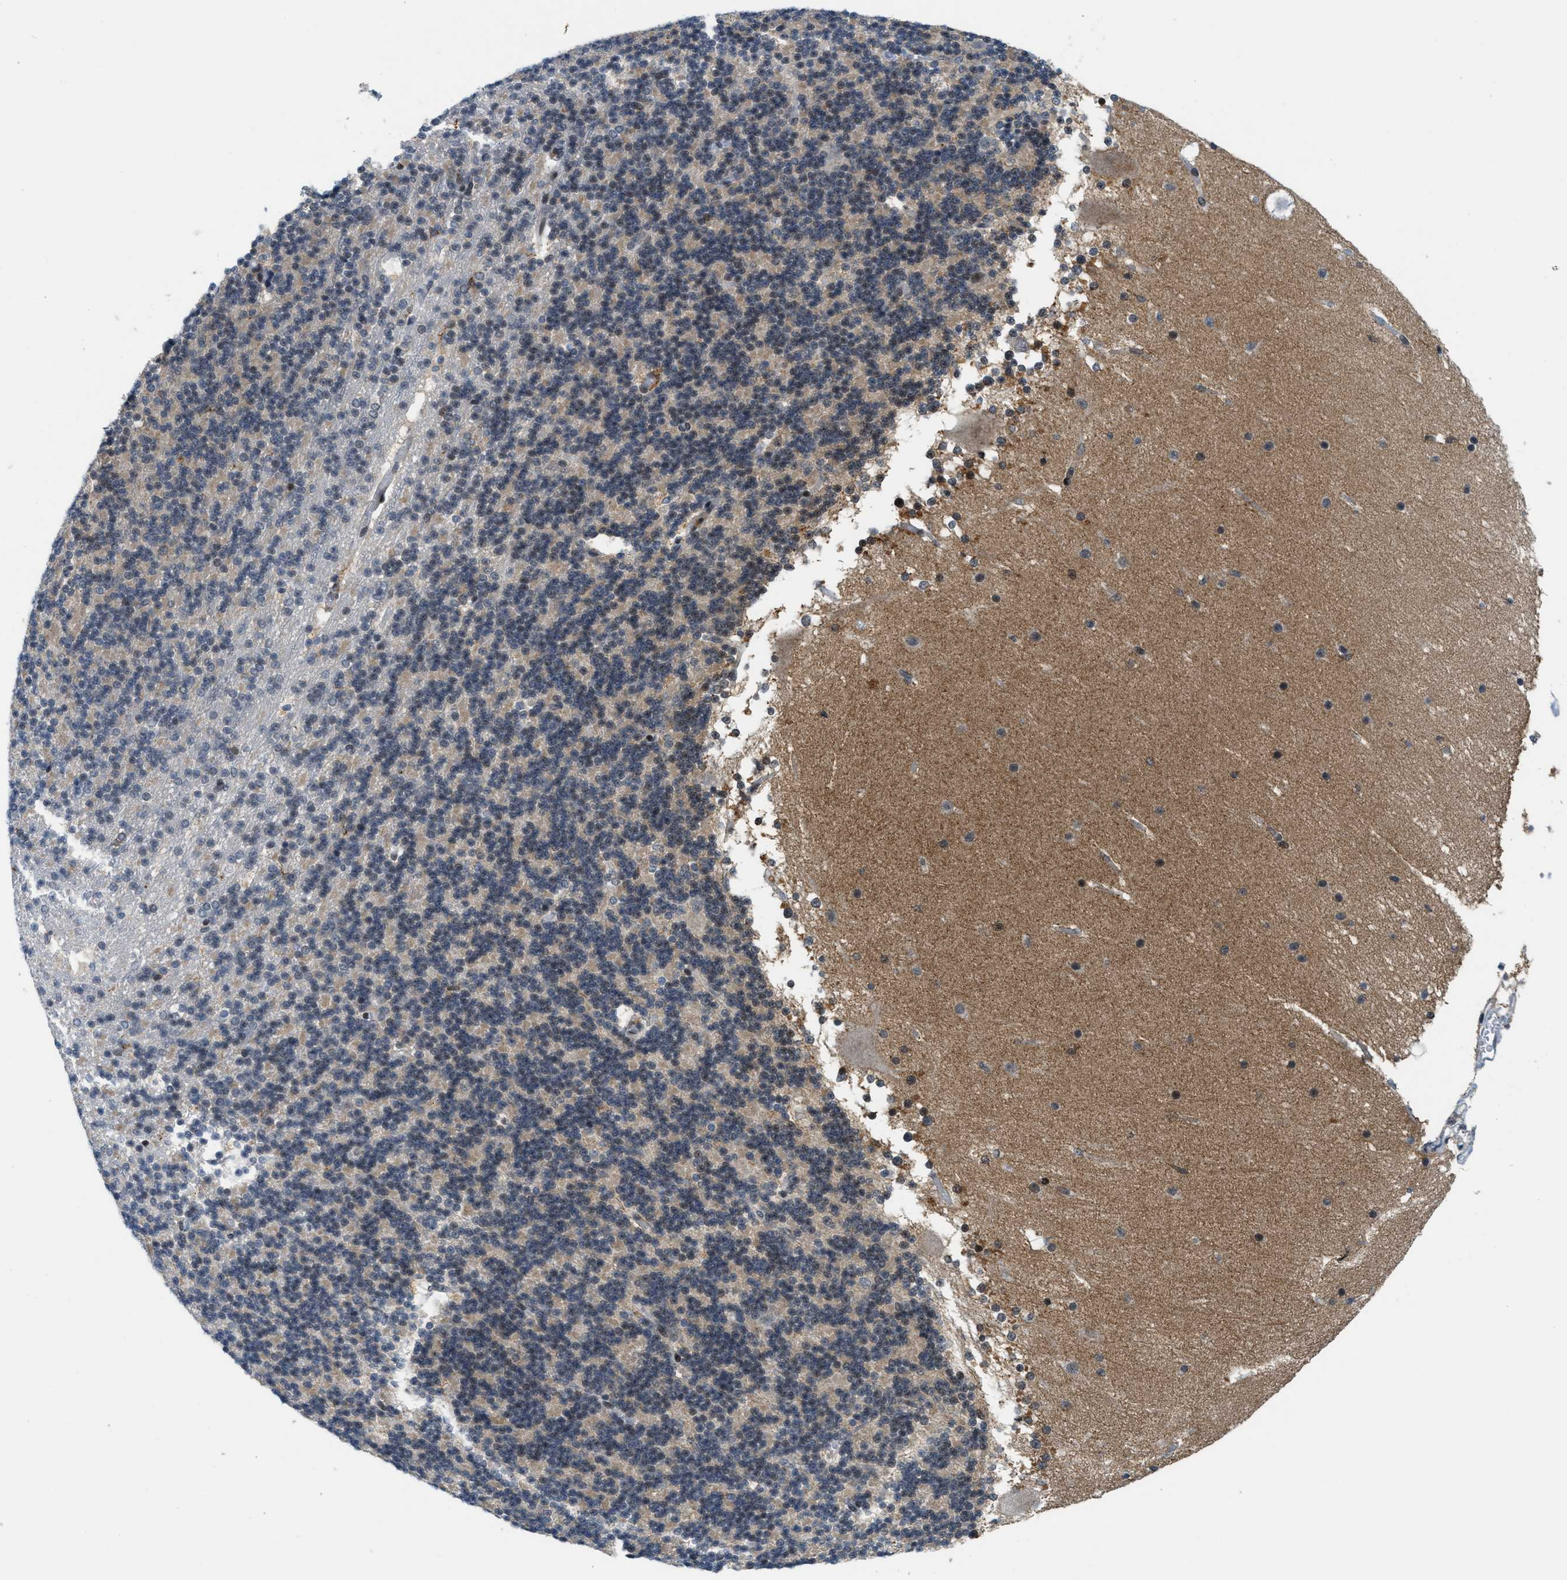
{"staining": {"intensity": "weak", "quantity": "25%-75%", "location": "nuclear"}, "tissue": "cerebellum", "cell_type": "Cells in granular layer", "image_type": "normal", "snomed": [{"axis": "morphology", "description": "Normal tissue, NOS"}, {"axis": "topography", "description": "Cerebellum"}], "caption": "Protein staining reveals weak nuclear staining in approximately 25%-75% of cells in granular layer in normal cerebellum. (Stains: DAB in brown, nuclei in blue, Microscopy: brightfield microscopy at high magnification).", "gene": "ING1", "patient": {"sex": "female", "age": 19}}